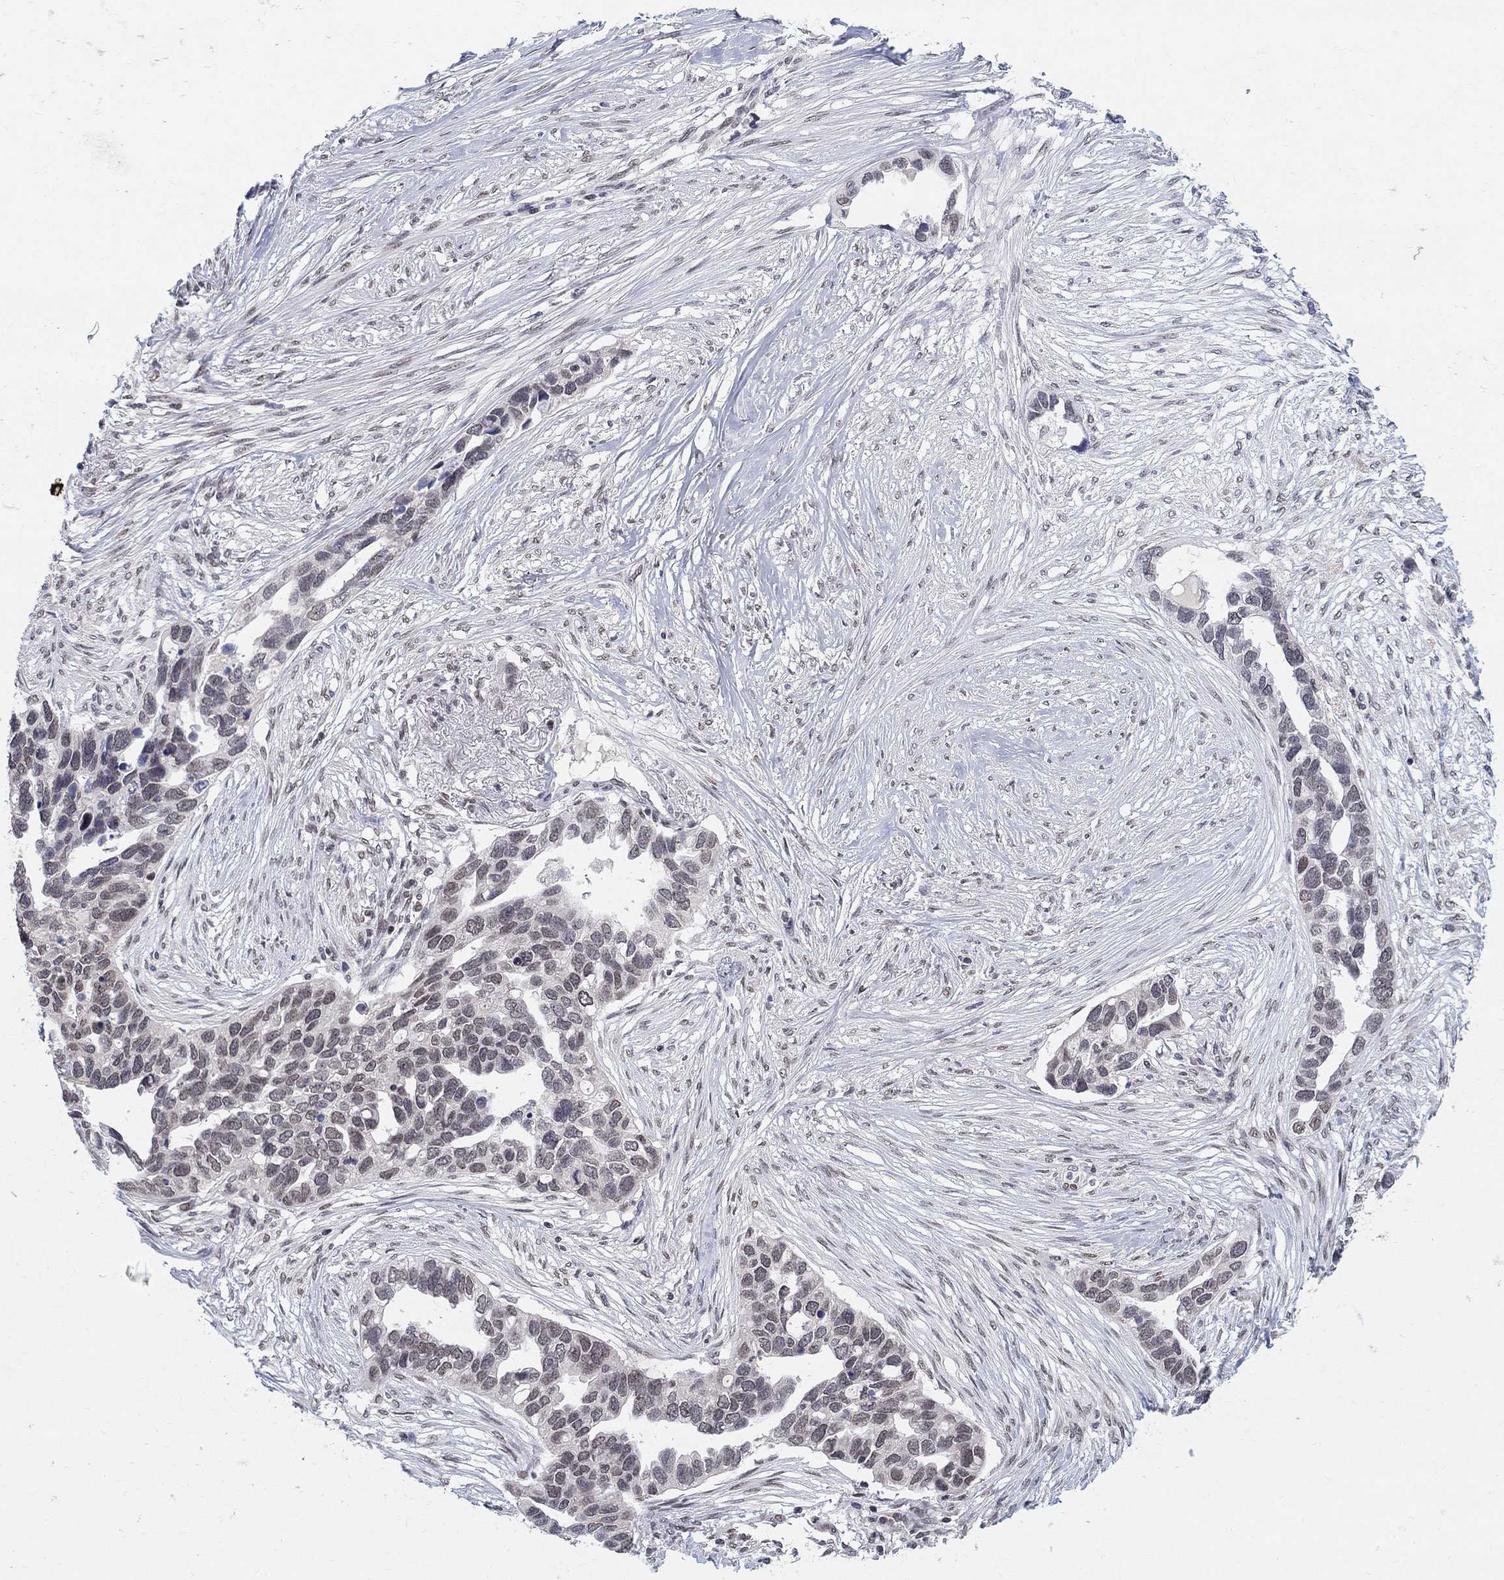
{"staining": {"intensity": "negative", "quantity": "none", "location": "none"}, "tissue": "ovarian cancer", "cell_type": "Tumor cells", "image_type": "cancer", "snomed": [{"axis": "morphology", "description": "Cystadenocarcinoma, serous, NOS"}, {"axis": "topography", "description": "Ovary"}], "caption": "Ovarian serous cystadenocarcinoma was stained to show a protein in brown. There is no significant staining in tumor cells. (DAB immunohistochemistry with hematoxylin counter stain).", "gene": "KLF12", "patient": {"sex": "female", "age": 54}}